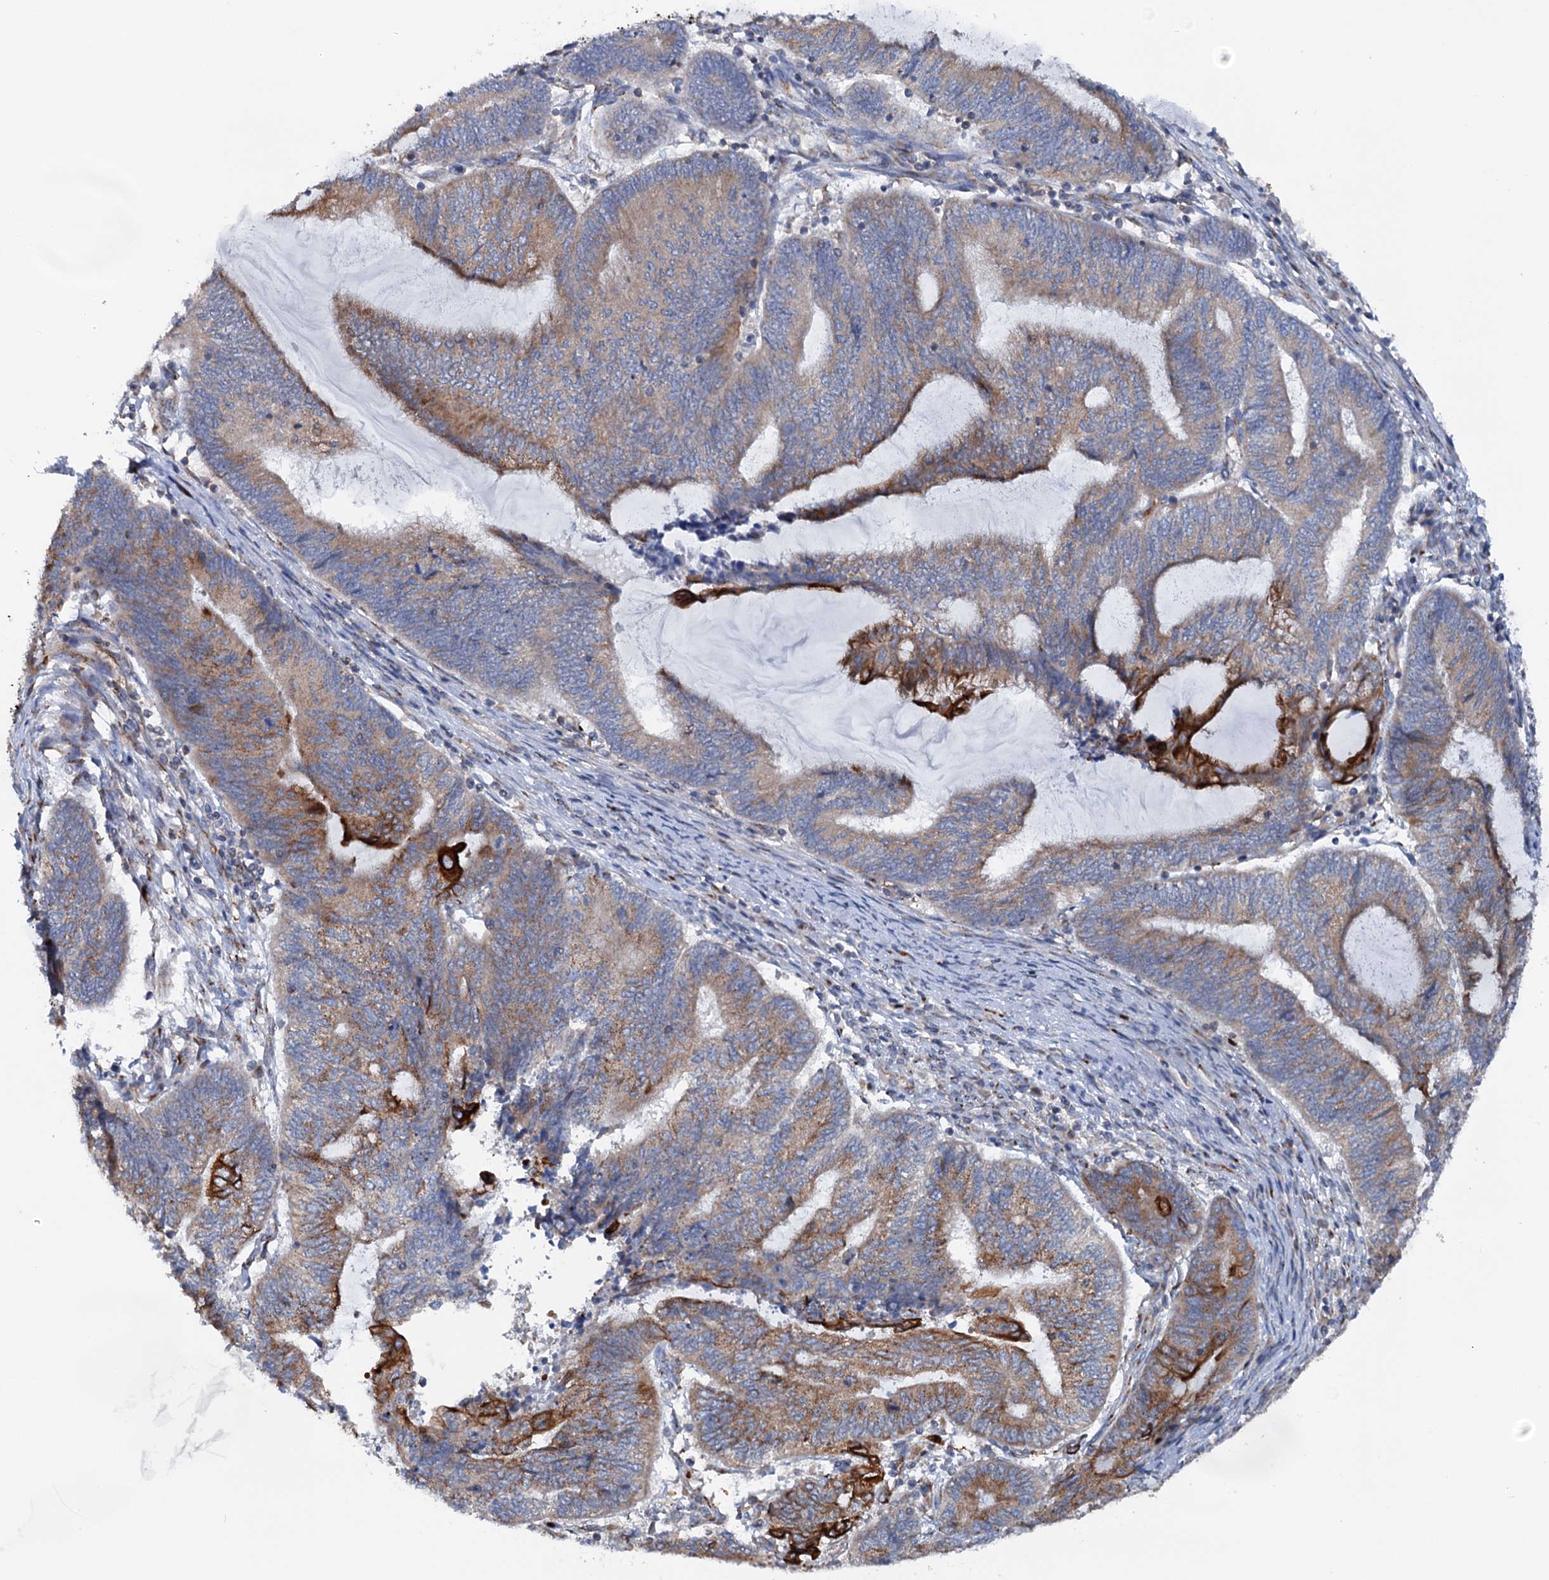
{"staining": {"intensity": "strong", "quantity": "<25%", "location": "cytoplasmic/membranous"}, "tissue": "endometrial cancer", "cell_type": "Tumor cells", "image_type": "cancer", "snomed": [{"axis": "morphology", "description": "Adenocarcinoma, NOS"}, {"axis": "topography", "description": "Uterus"}, {"axis": "topography", "description": "Endometrium"}], "caption": "The image displays a brown stain indicating the presence of a protein in the cytoplasmic/membranous of tumor cells in endometrial cancer.", "gene": "EIPR1", "patient": {"sex": "female", "age": 70}}